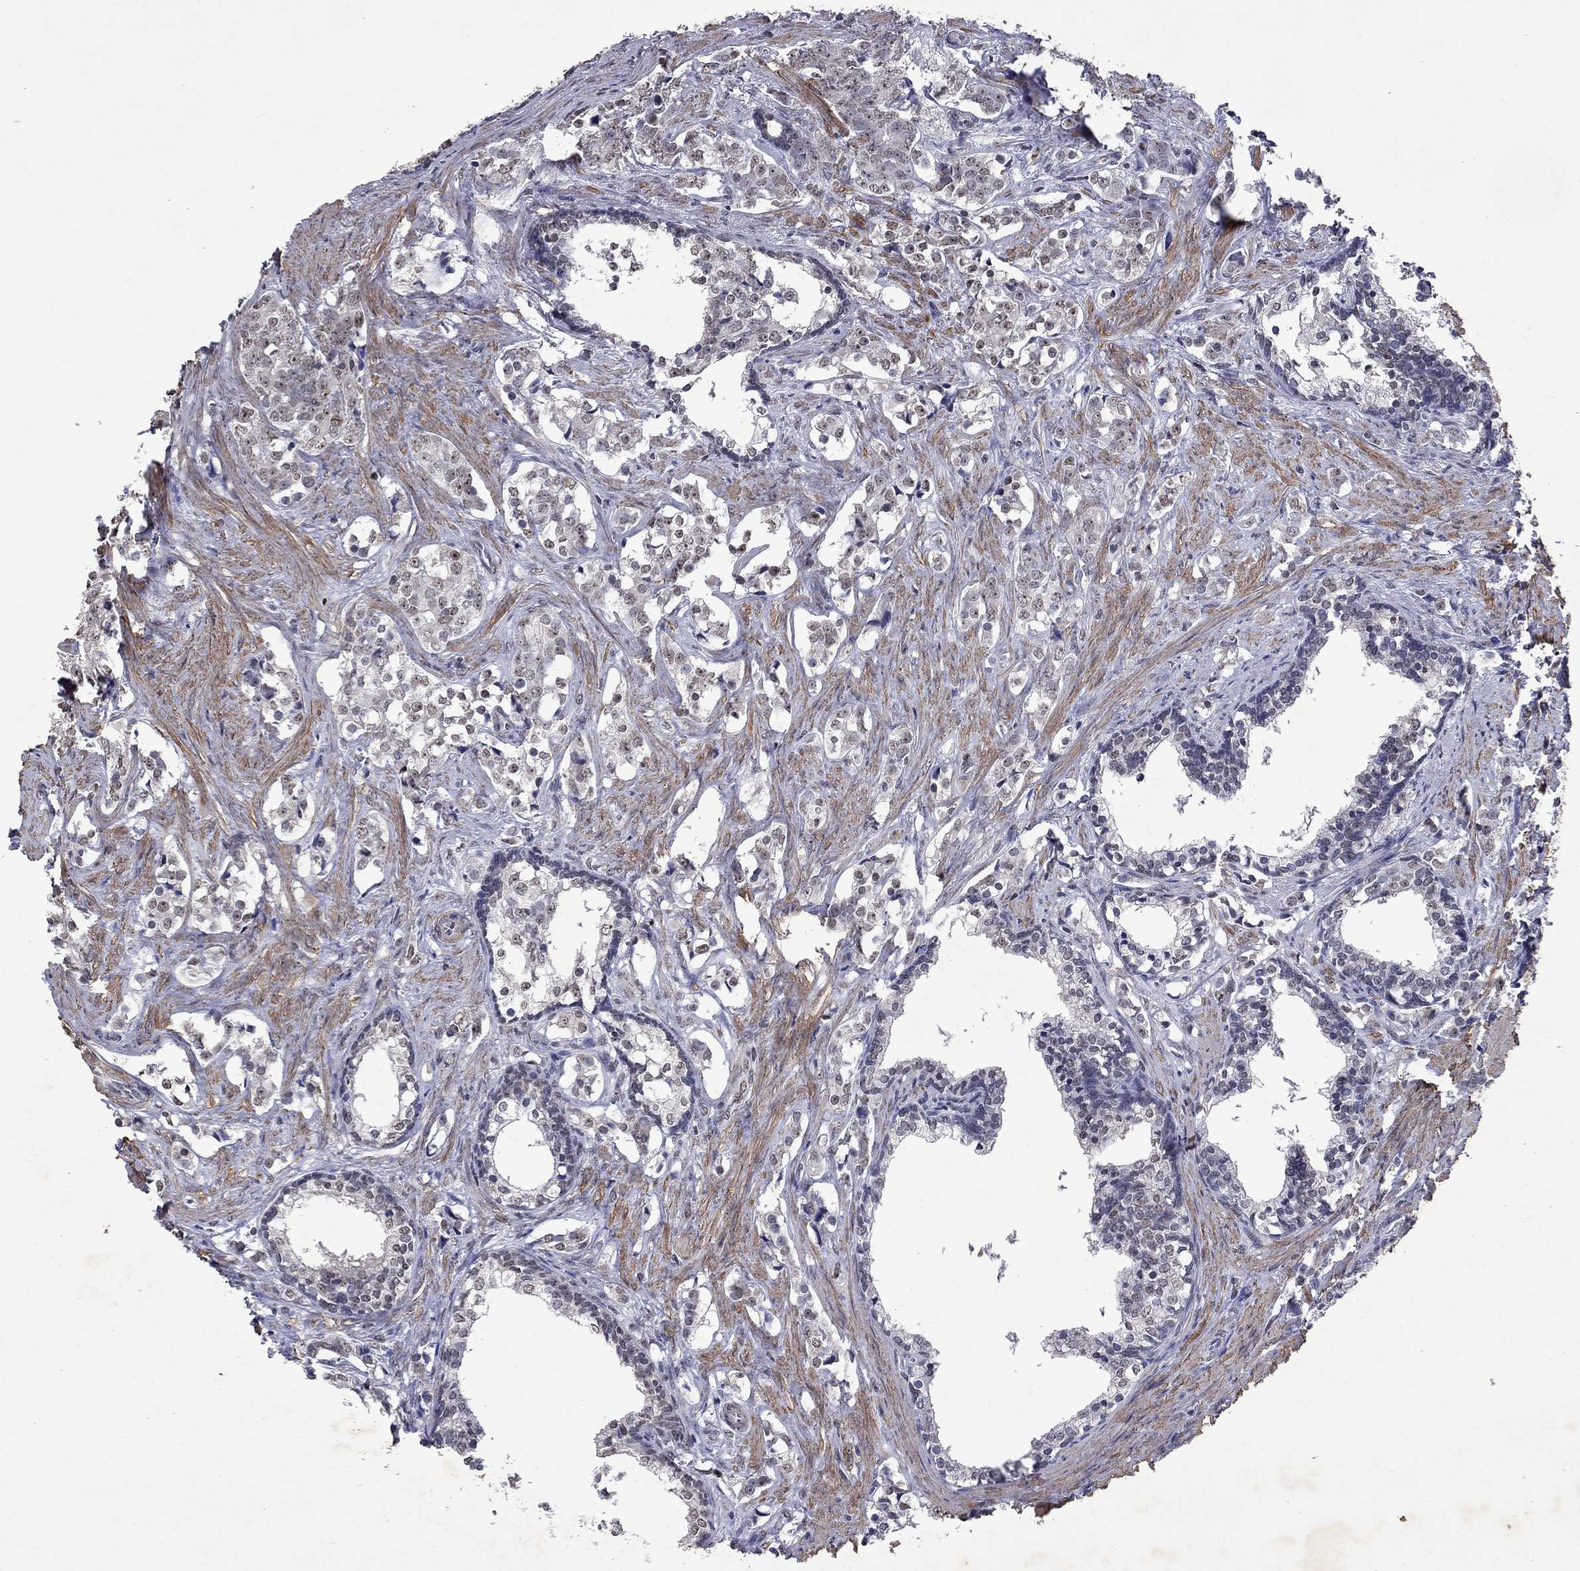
{"staining": {"intensity": "weak", "quantity": "<25%", "location": "nuclear"}, "tissue": "prostate cancer", "cell_type": "Tumor cells", "image_type": "cancer", "snomed": [{"axis": "morphology", "description": "Adenocarcinoma, NOS"}, {"axis": "topography", "description": "Prostate and seminal vesicle, NOS"}], "caption": "This is an IHC micrograph of human prostate cancer. There is no positivity in tumor cells.", "gene": "SPOUT1", "patient": {"sex": "male", "age": 63}}